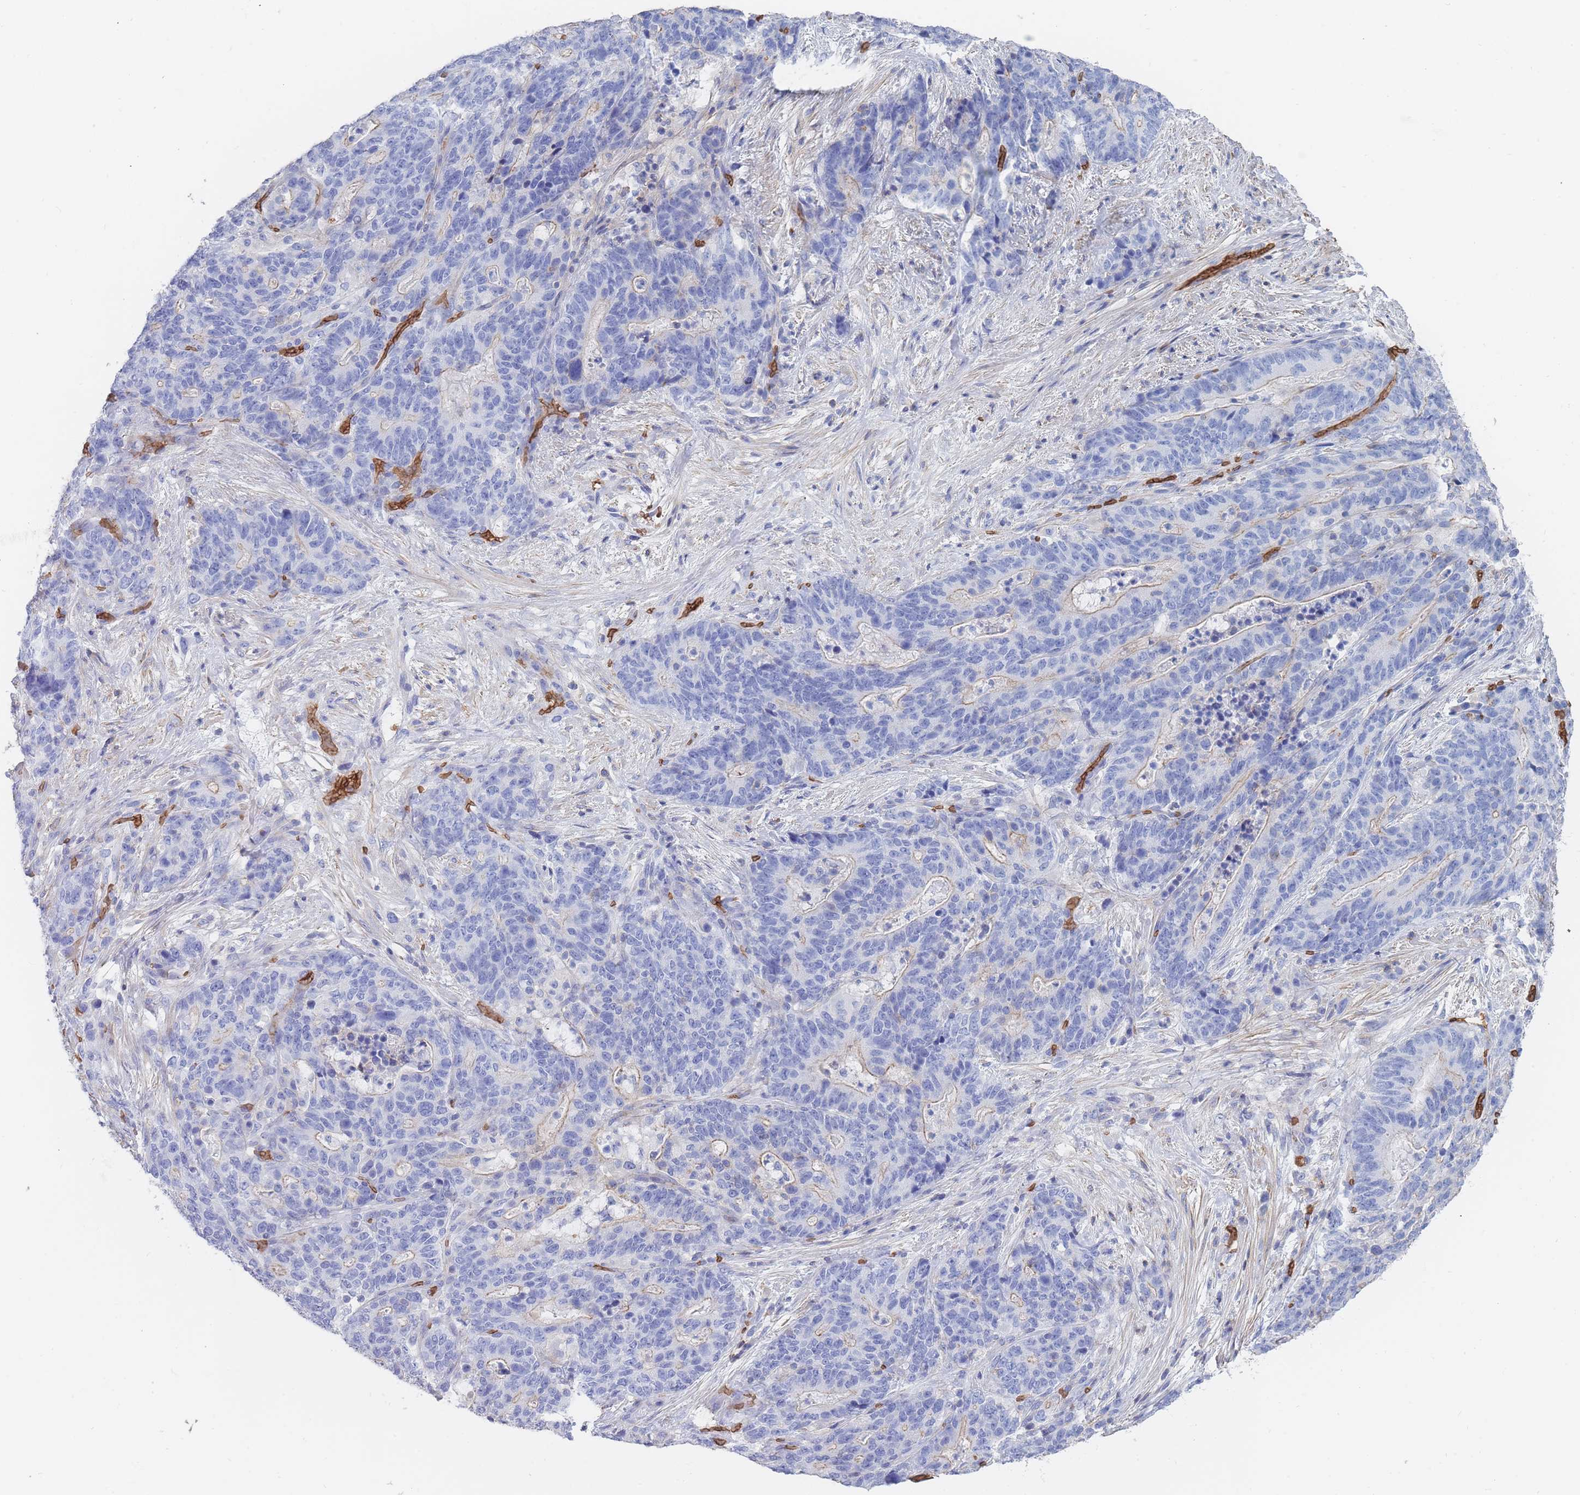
{"staining": {"intensity": "negative", "quantity": "none", "location": "none"}, "tissue": "stomach cancer", "cell_type": "Tumor cells", "image_type": "cancer", "snomed": [{"axis": "morphology", "description": "Normal tissue, NOS"}, {"axis": "morphology", "description": "Adenocarcinoma, NOS"}, {"axis": "topography", "description": "Stomach"}], "caption": "A photomicrograph of human stomach cancer is negative for staining in tumor cells. The staining was performed using DAB (3,3'-diaminobenzidine) to visualize the protein expression in brown, while the nuclei were stained in blue with hematoxylin (Magnification: 20x).", "gene": "SLC2A1", "patient": {"sex": "female", "age": 64}}